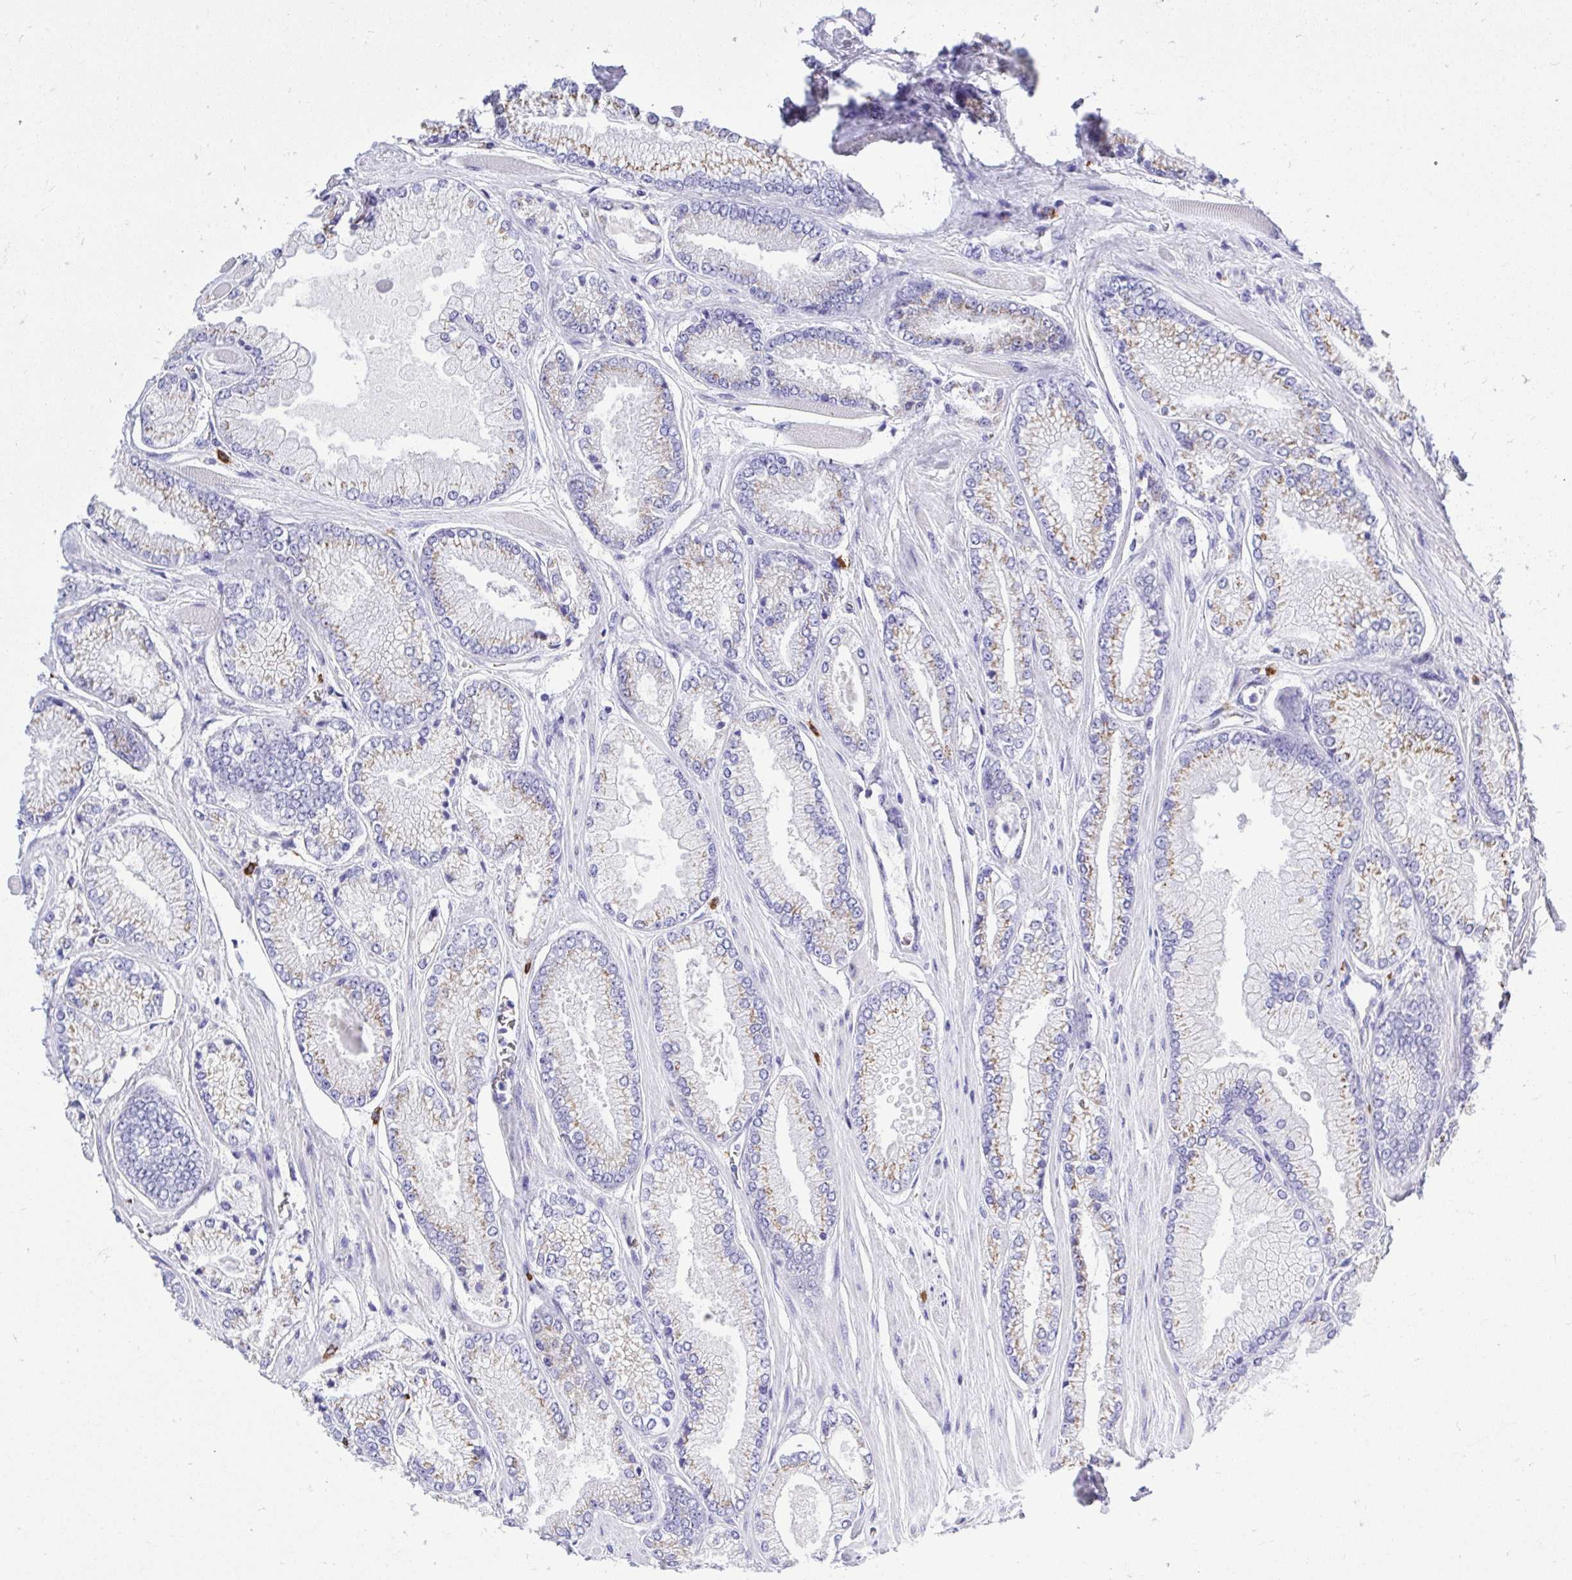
{"staining": {"intensity": "weak", "quantity": "25%-75%", "location": "cytoplasmic/membranous"}, "tissue": "prostate cancer", "cell_type": "Tumor cells", "image_type": "cancer", "snomed": [{"axis": "morphology", "description": "Adenocarcinoma, Low grade"}, {"axis": "topography", "description": "Prostate"}], "caption": "Tumor cells show low levels of weak cytoplasmic/membranous positivity in approximately 25%-75% of cells in prostate adenocarcinoma (low-grade).", "gene": "PSD", "patient": {"sex": "male", "age": 67}}